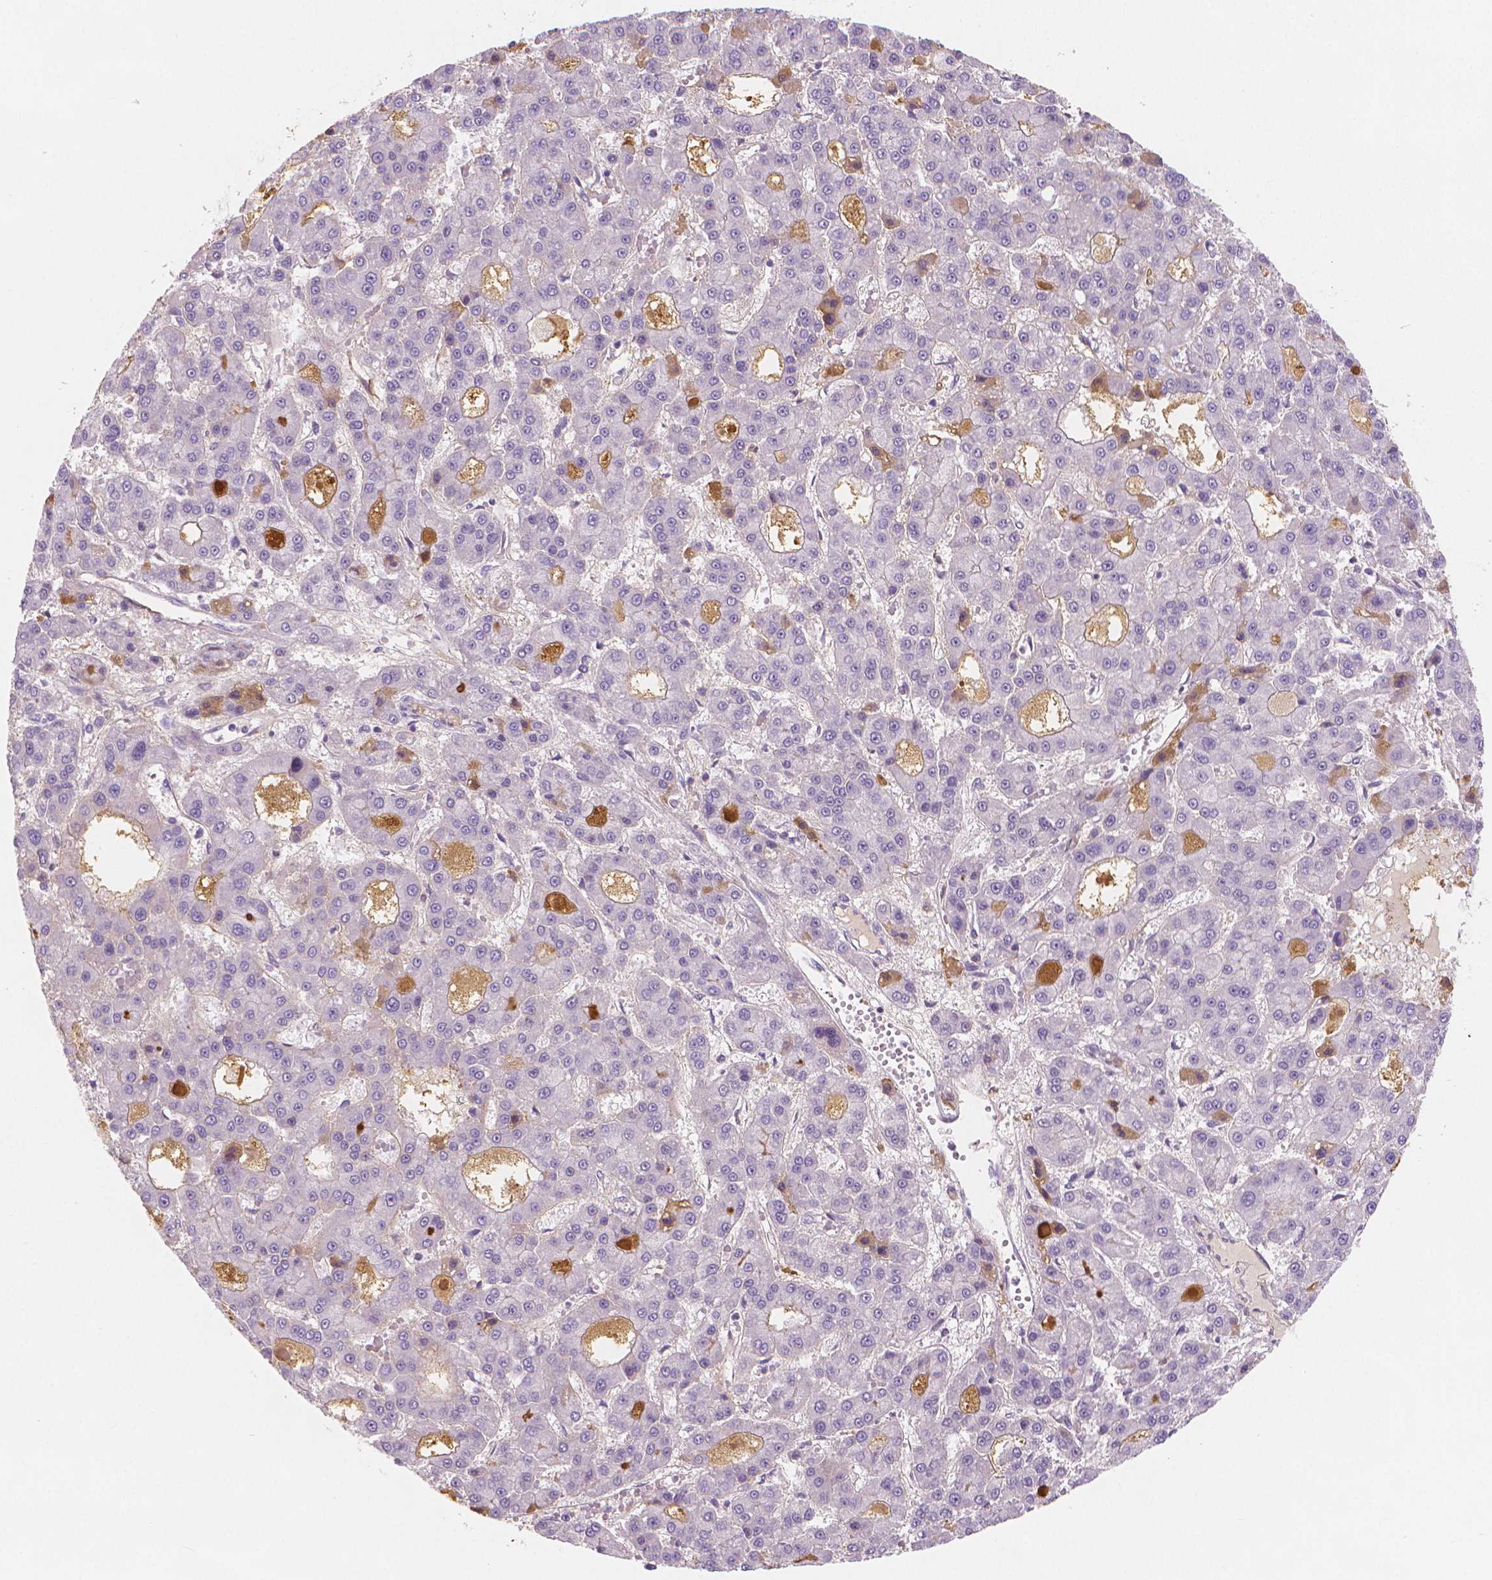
{"staining": {"intensity": "negative", "quantity": "none", "location": "none"}, "tissue": "liver cancer", "cell_type": "Tumor cells", "image_type": "cancer", "snomed": [{"axis": "morphology", "description": "Carcinoma, Hepatocellular, NOS"}, {"axis": "topography", "description": "Liver"}], "caption": "IHC photomicrograph of neoplastic tissue: hepatocellular carcinoma (liver) stained with DAB shows no significant protein staining in tumor cells.", "gene": "APOA4", "patient": {"sex": "male", "age": 70}}